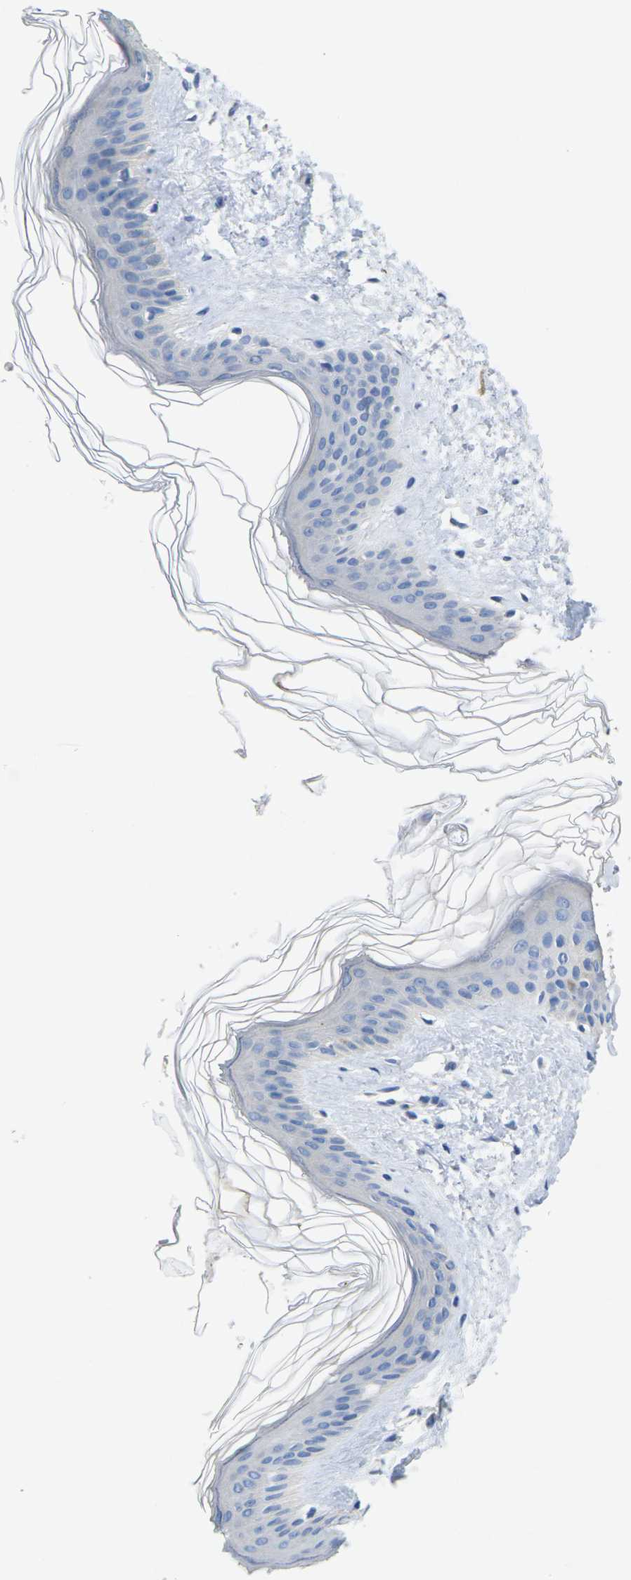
{"staining": {"intensity": "negative", "quantity": "none", "location": "none"}, "tissue": "skin", "cell_type": "Fibroblasts", "image_type": "normal", "snomed": [{"axis": "morphology", "description": "Normal tissue, NOS"}, {"axis": "topography", "description": "Skin"}], "caption": "IHC of normal human skin exhibits no staining in fibroblasts.", "gene": "TNNI3", "patient": {"sex": "female", "age": 41}}